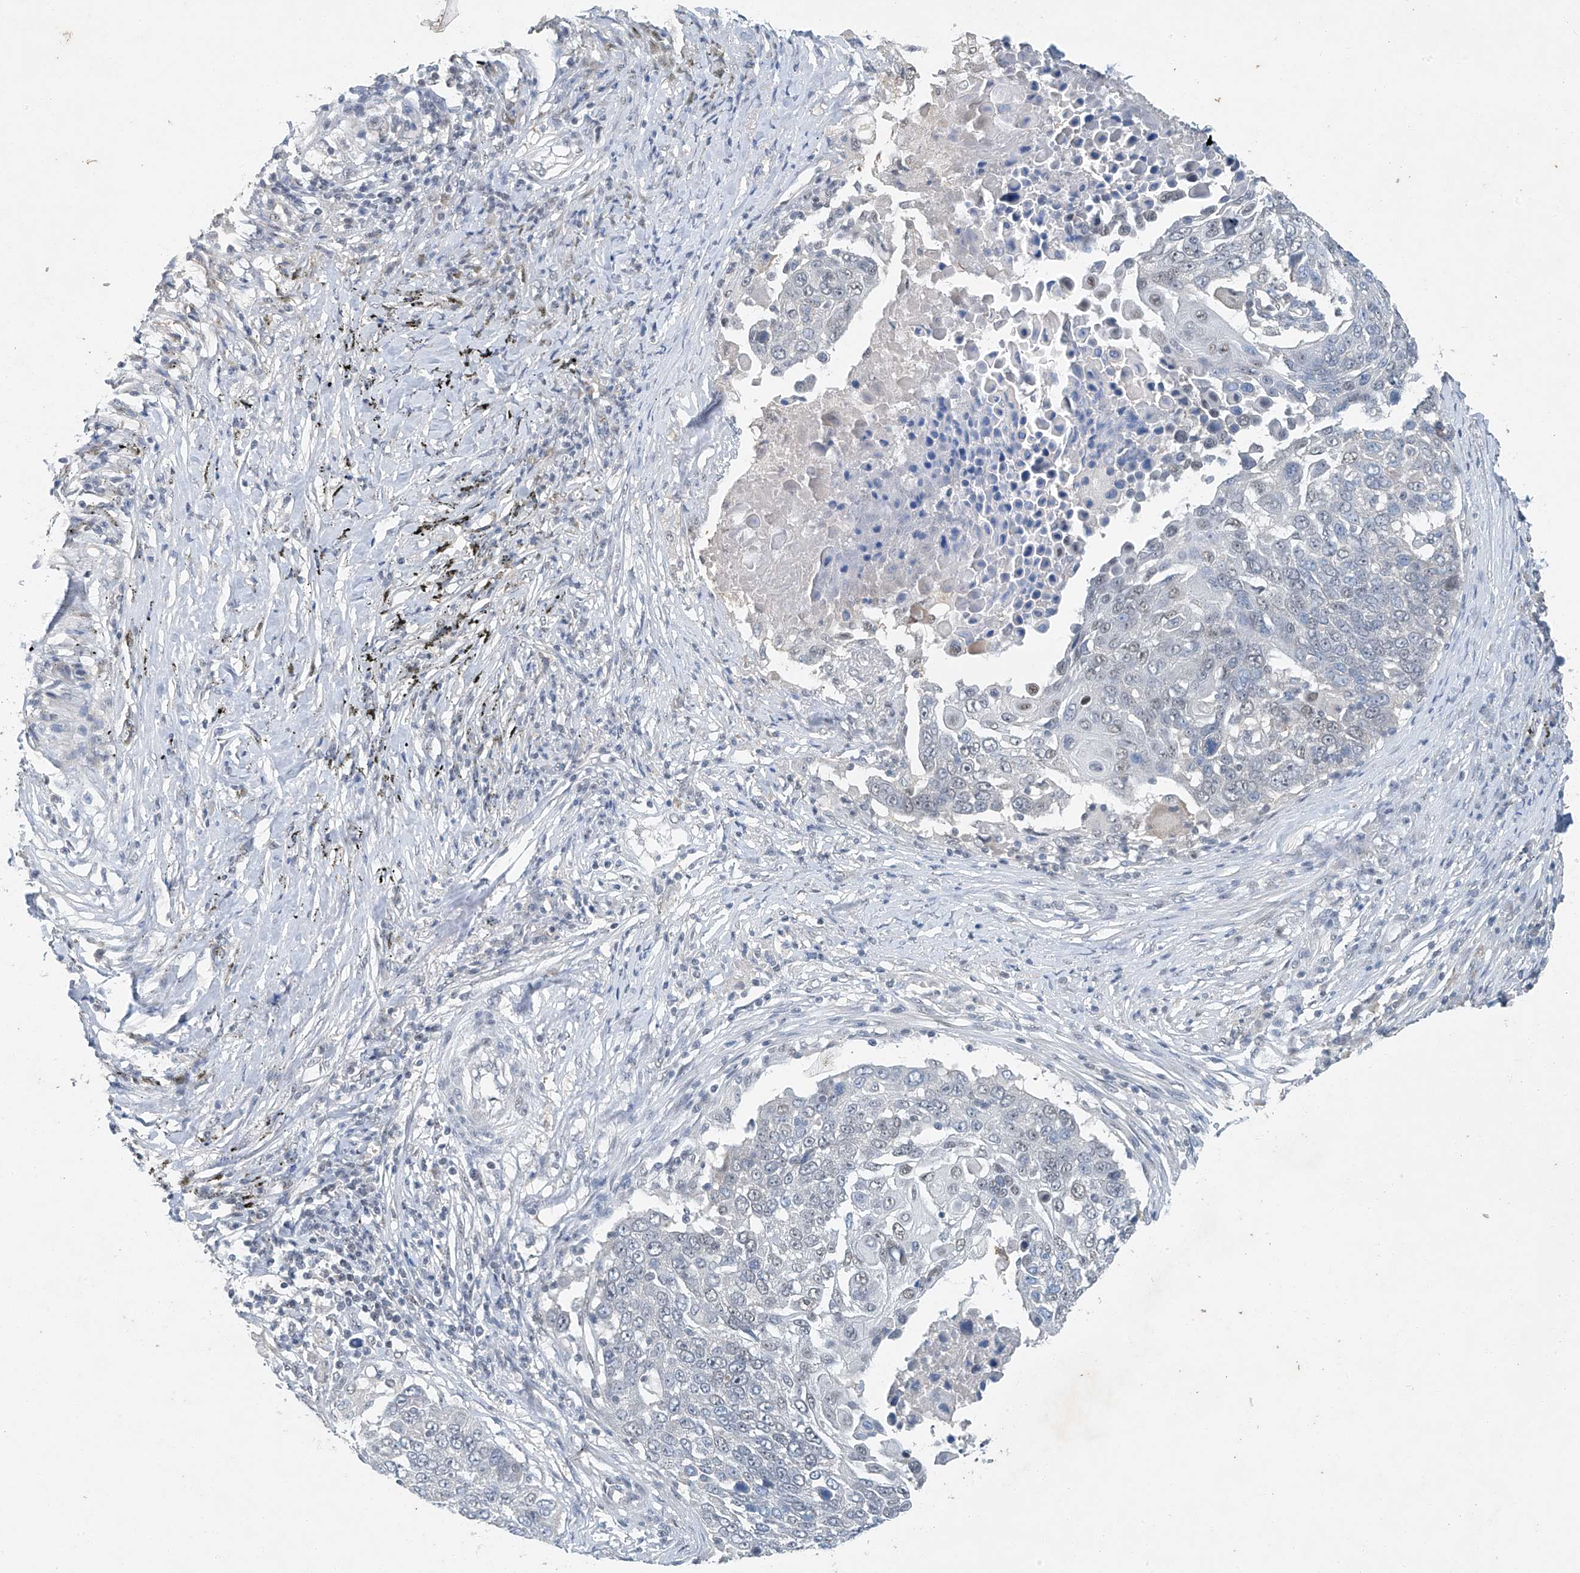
{"staining": {"intensity": "negative", "quantity": "none", "location": "none"}, "tissue": "lung cancer", "cell_type": "Tumor cells", "image_type": "cancer", "snomed": [{"axis": "morphology", "description": "Squamous cell carcinoma, NOS"}, {"axis": "topography", "description": "Lung"}], "caption": "Image shows no protein expression in tumor cells of lung cancer tissue. (Brightfield microscopy of DAB (3,3'-diaminobenzidine) IHC at high magnification).", "gene": "TAF8", "patient": {"sex": "male", "age": 66}}